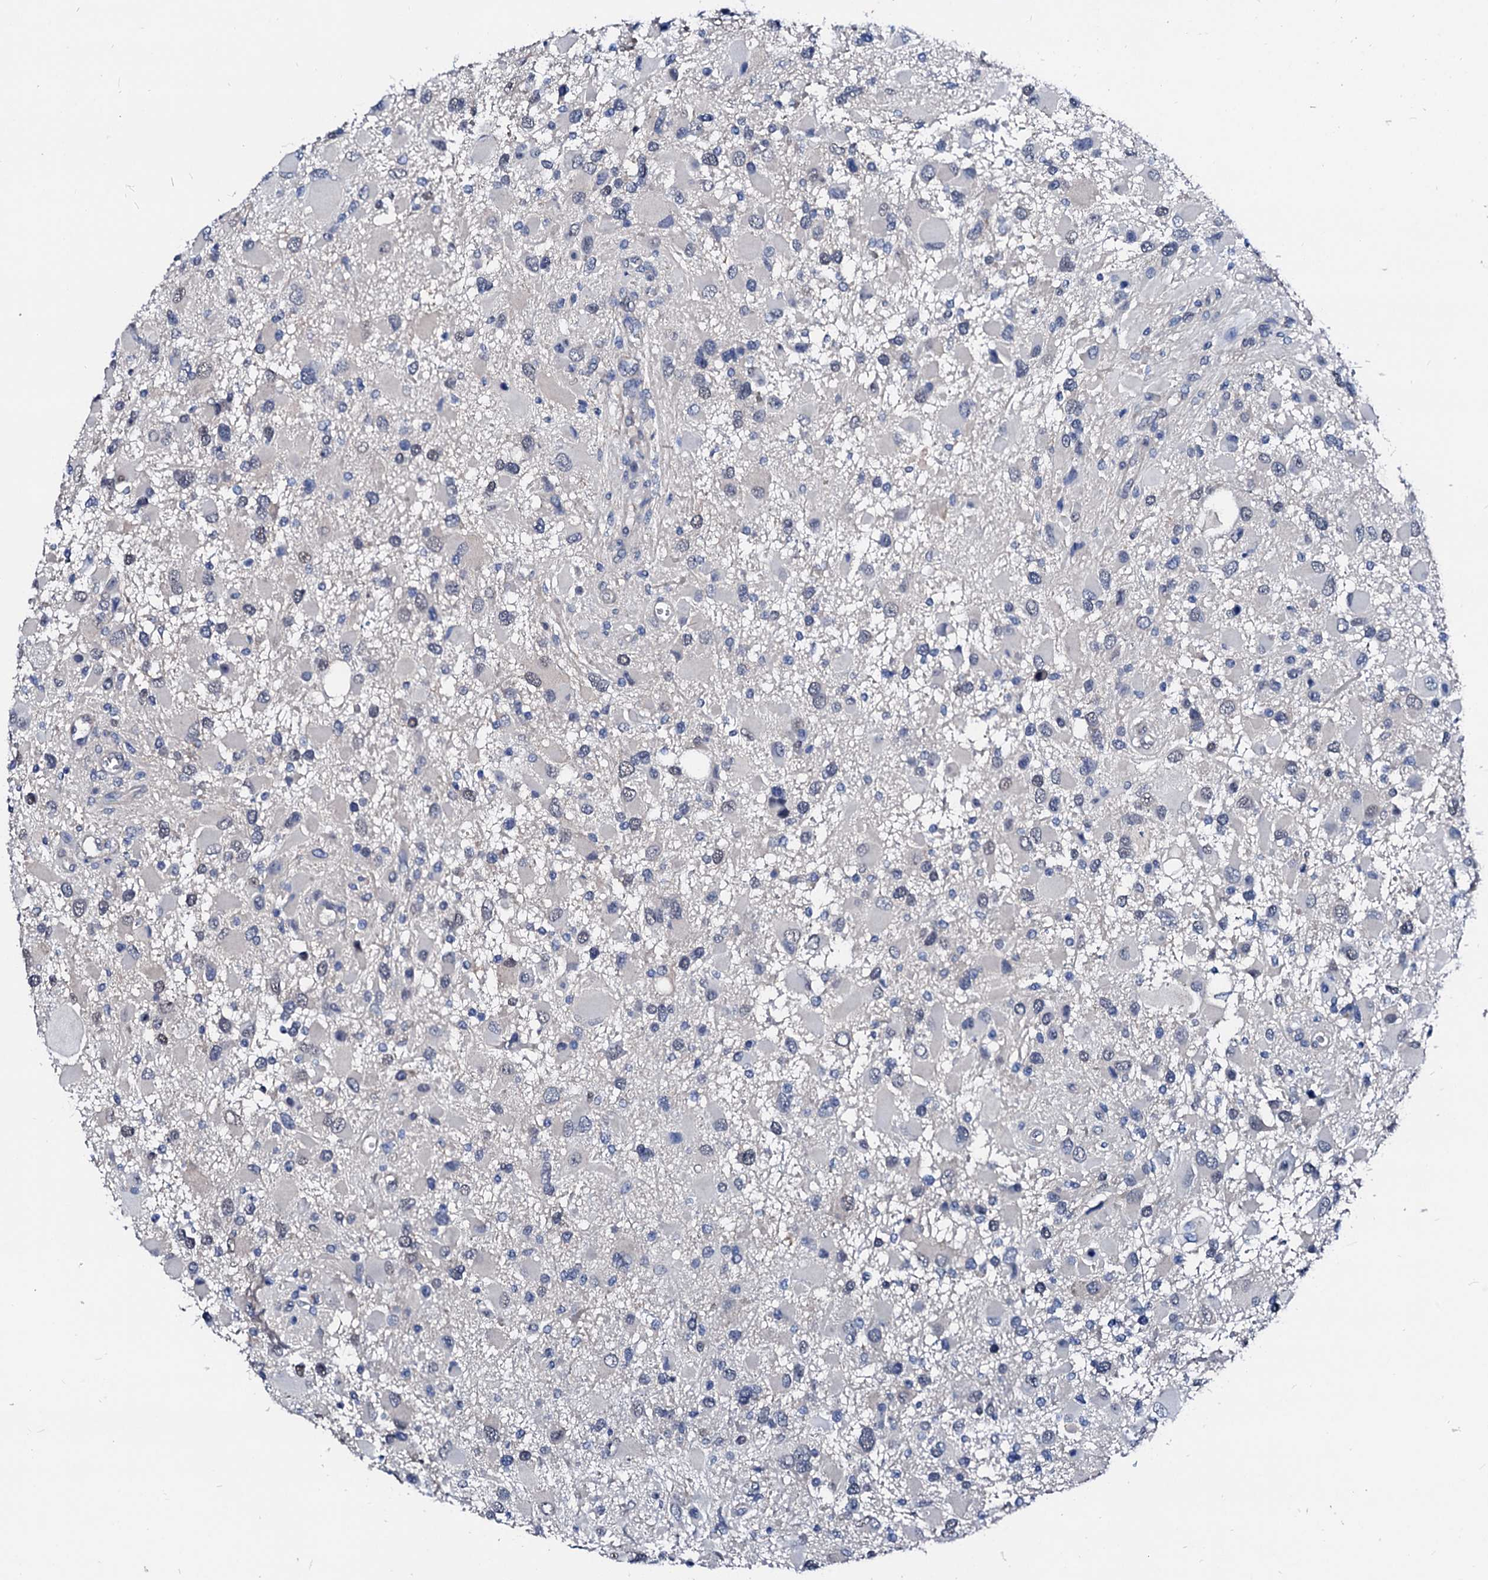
{"staining": {"intensity": "negative", "quantity": "none", "location": "none"}, "tissue": "glioma", "cell_type": "Tumor cells", "image_type": "cancer", "snomed": [{"axis": "morphology", "description": "Glioma, malignant, High grade"}, {"axis": "topography", "description": "Brain"}], "caption": "DAB (3,3'-diaminobenzidine) immunohistochemical staining of human glioma displays no significant positivity in tumor cells.", "gene": "CSN2", "patient": {"sex": "male", "age": 53}}